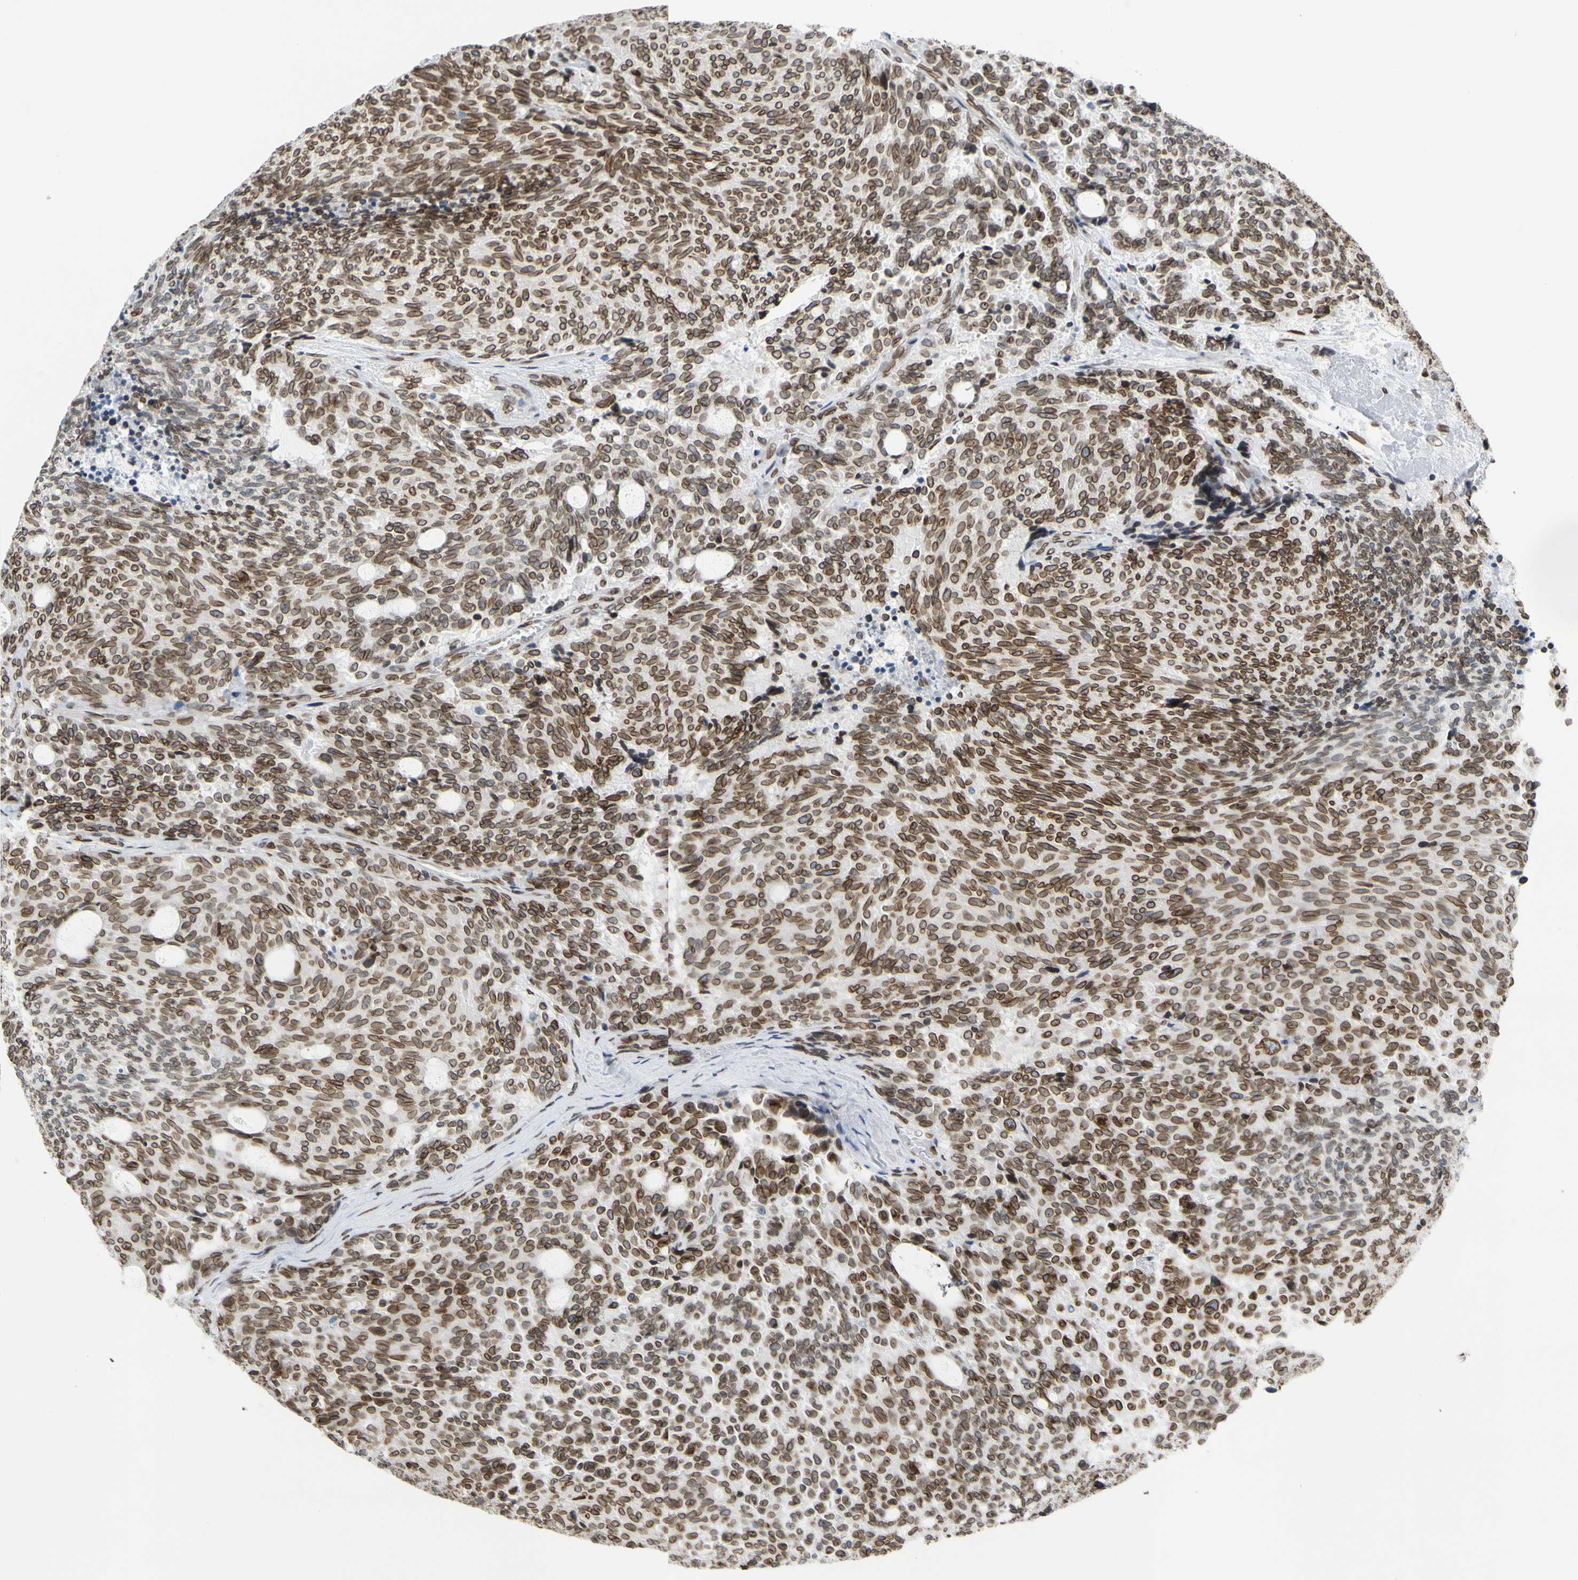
{"staining": {"intensity": "strong", "quantity": ">75%", "location": "cytoplasmic/membranous,nuclear"}, "tissue": "carcinoid", "cell_type": "Tumor cells", "image_type": "cancer", "snomed": [{"axis": "morphology", "description": "Carcinoid, malignant, NOS"}, {"axis": "topography", "description": "Pancreas"}], "caption": "An IHC micrograph of tumor tissue is shown. Protein staining in brown highlights strong cytoplasmic/membranous and nuclear positivity in carcinoid (malignant) within tumor cells. The staining was performed using DAB (3,3'-diaminobenzidine), with brown indicating positive protein expression. Nuclei are stained blue with hematoxylin.", "gene": "SUN1", "patient": {"sex": "female", "age": 54}}